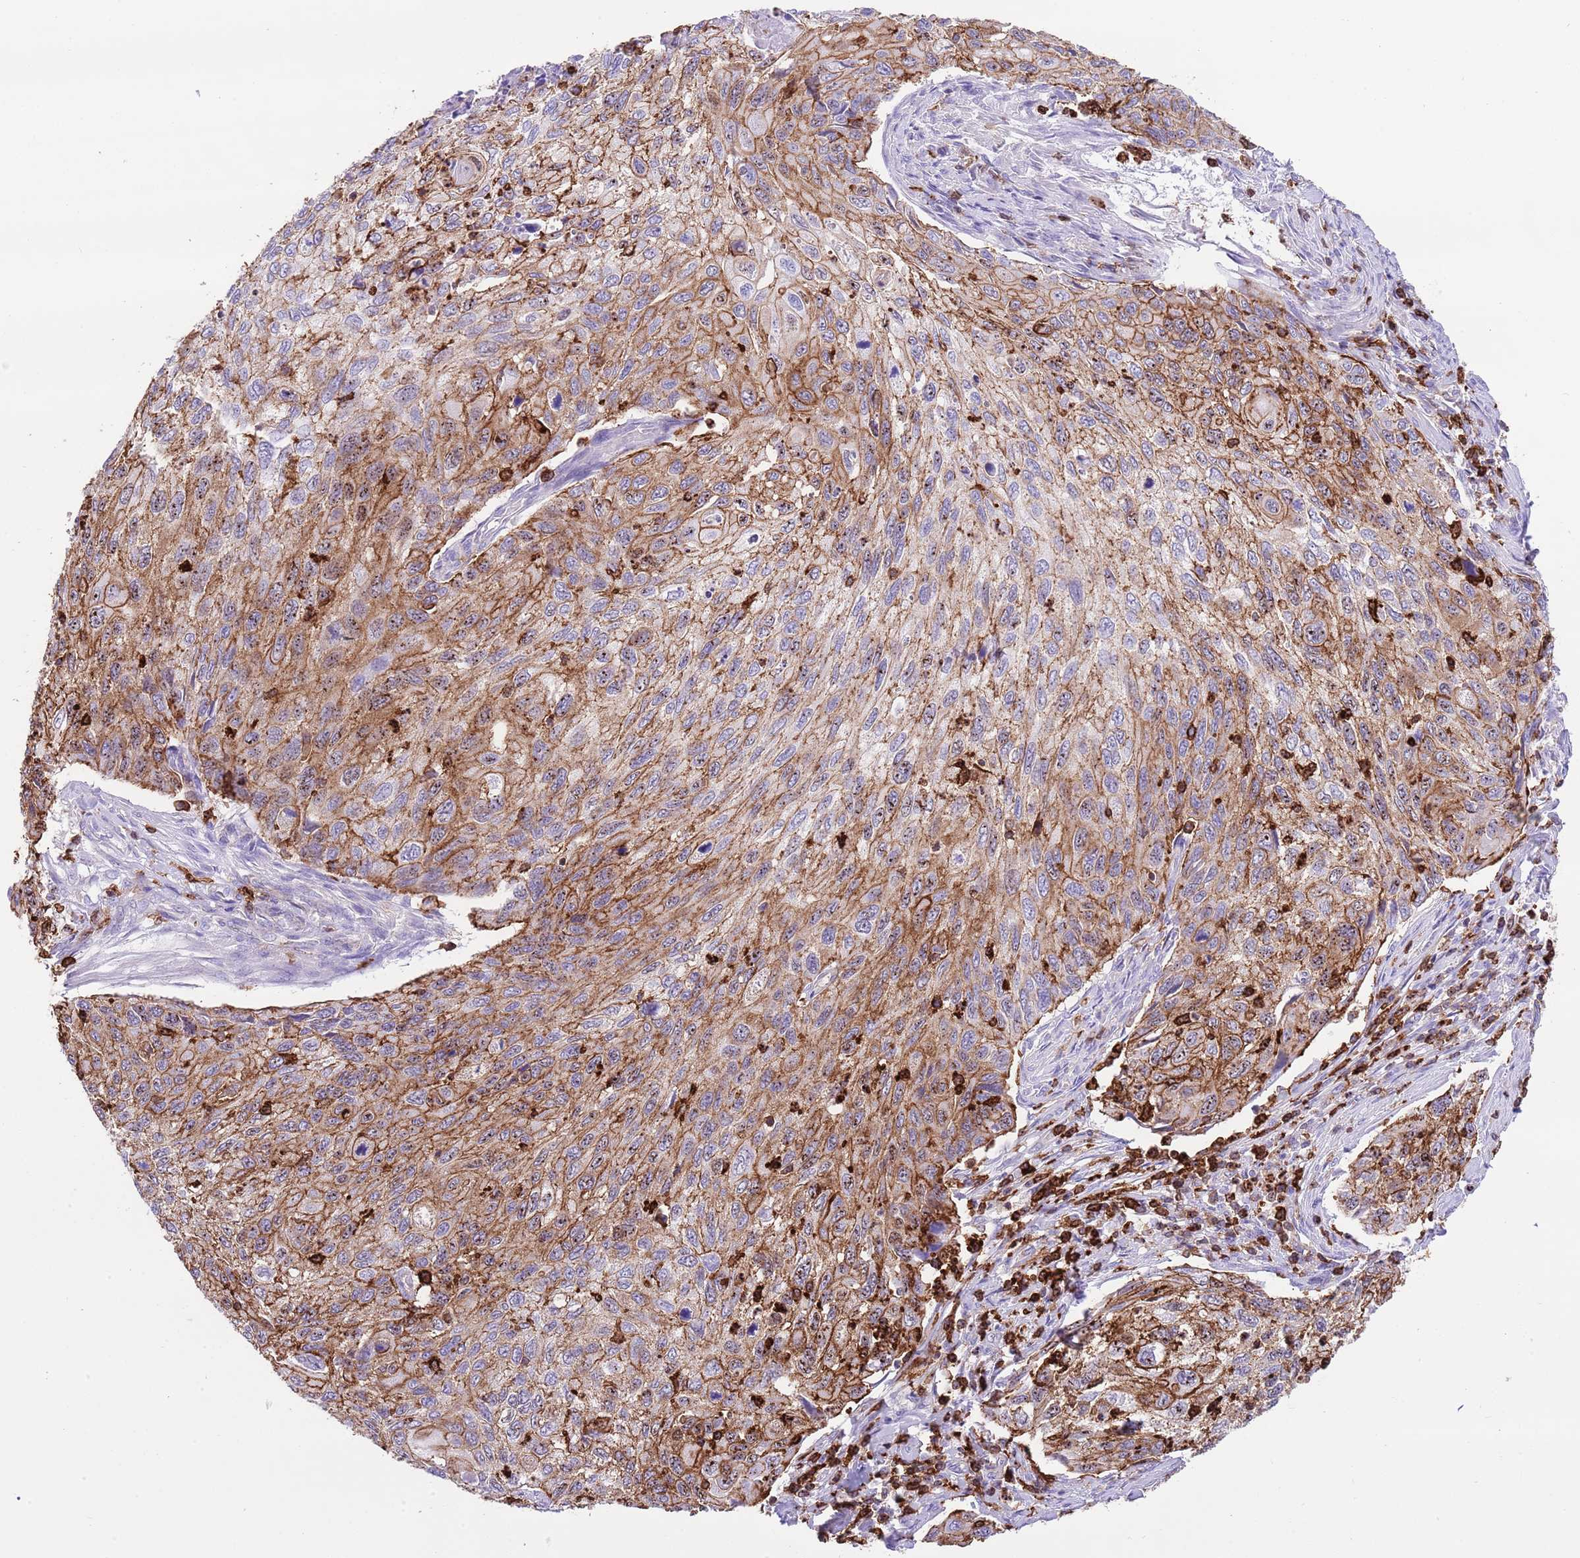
{"staining": {"intensity": "moderate", "quantity": ">75%", "location": "cytoplasmic/membranous"}, "tissue": "cervical cancer", "cell_type": "Tumor cells", "image_type": "cancer", "snomed": [{"axis": "morphology", "description": "Squamous cell carcinoma, NOS"}, {"axis": "topography", "description": "Cervix"}], "caption": "Immunohistochemistry (IHC) (DAB (3,3'-diaminobenzidine)) staining of human cervical squamous cell carcinoma reveals moderate cytoplasmic/membranous protein staining in approximately >75% of tumor cells.", "gene": "EFHD2", "patient": {"sex": "female", "age": 70}}